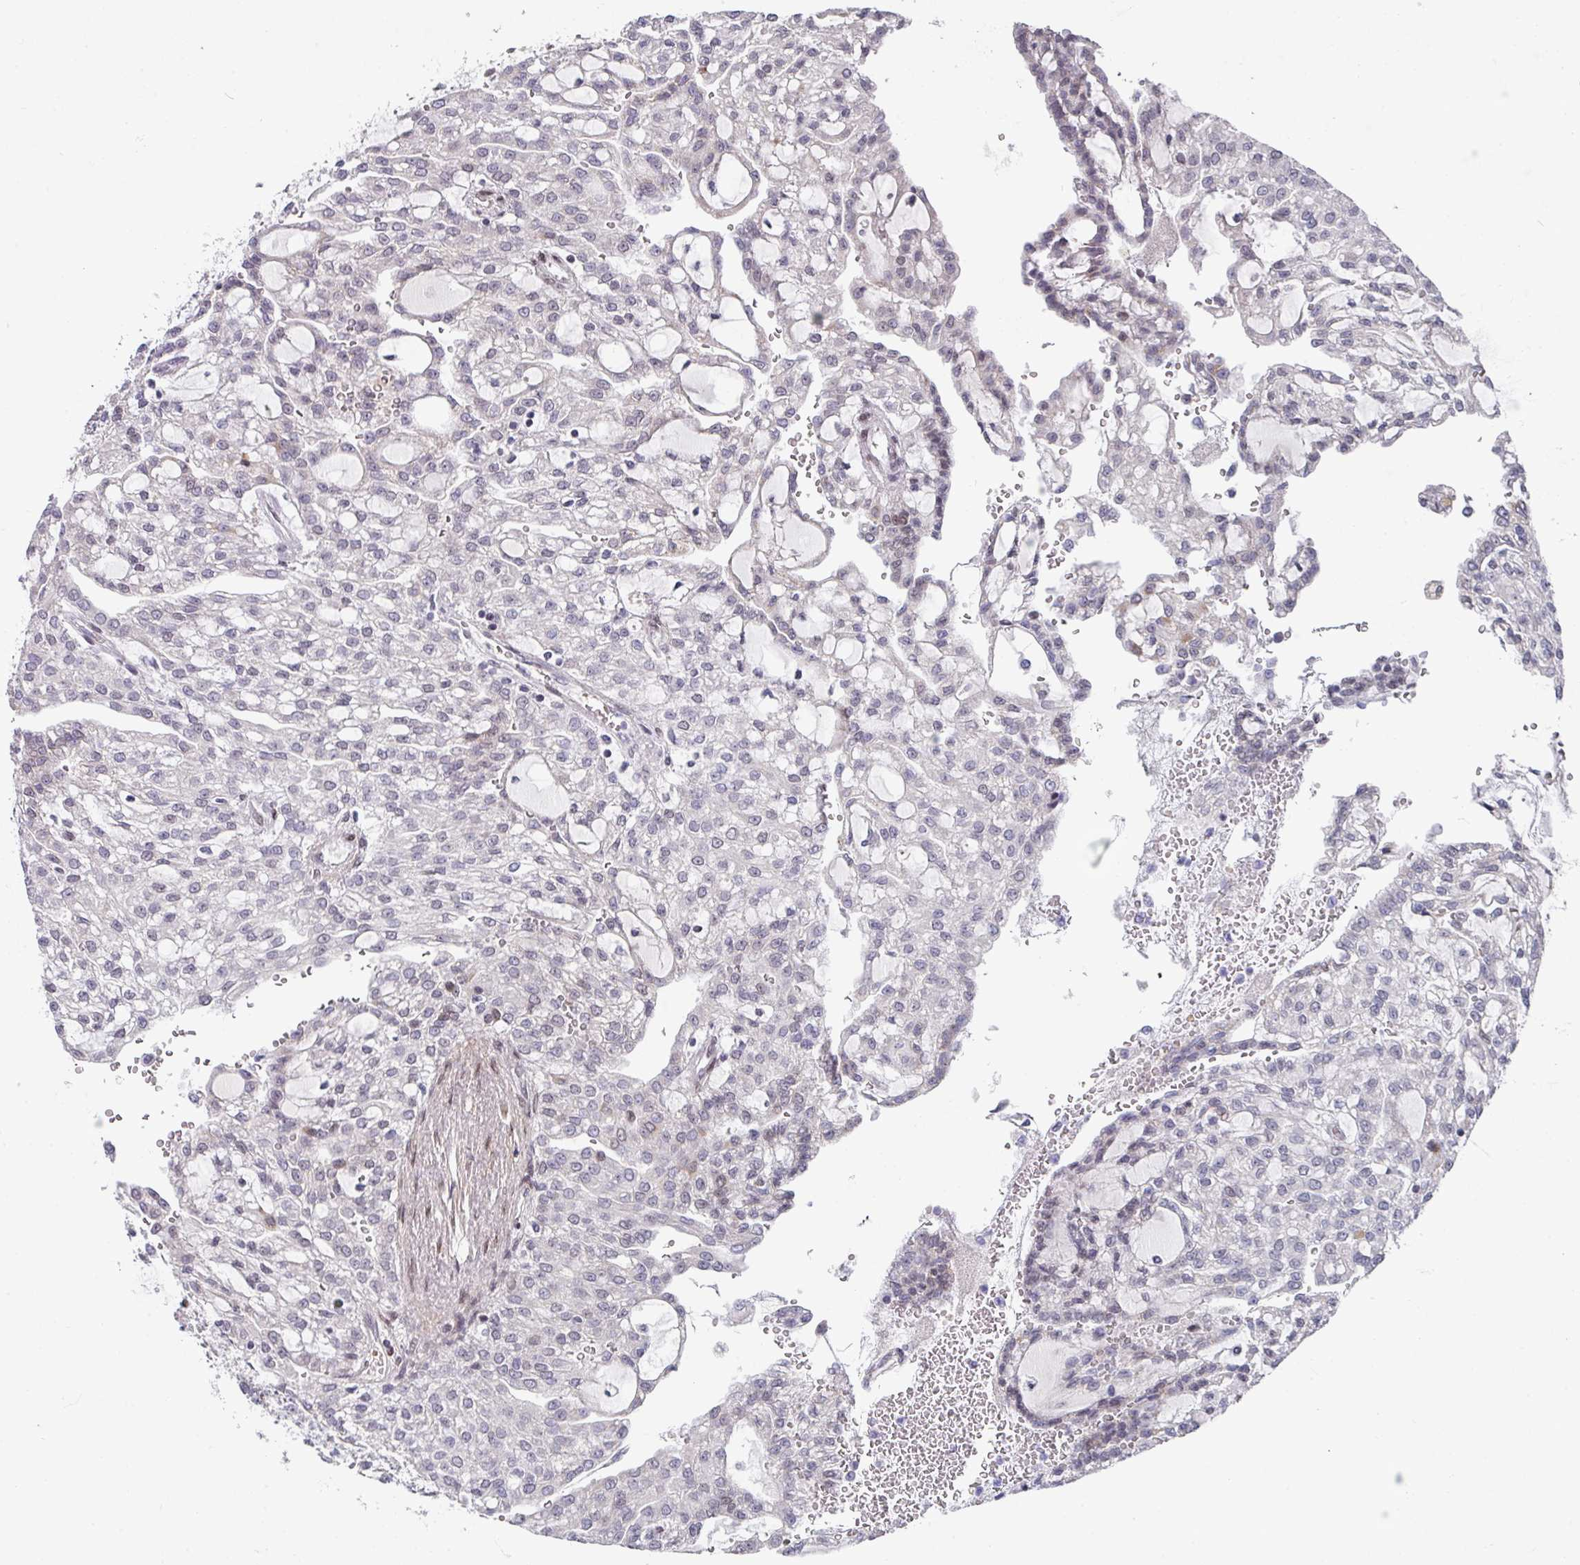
{"staining": {"intensity": "moderate", "quantity": "<25%", "location": "cytoplasmic/membranous"}, "tissue": "renal cancer", "cell_type": "Tumor cells", "image_type": "cancer", "snomed": [{"axis": "morphology", "description": "Adenocarcinoma, NOS"}, {"axis": "topography", "description": "Kidney"}], "caption": "Immunohistochemistry (IHC) image of human renal adenocarcinoma stained for a protein (brown), which reveals low levels of moderate cytoplasmic/membranous positivity in approximately <25% of tumor cells.", "gene": "CBX7", "patient": {"sex": "male", "age": 63}}